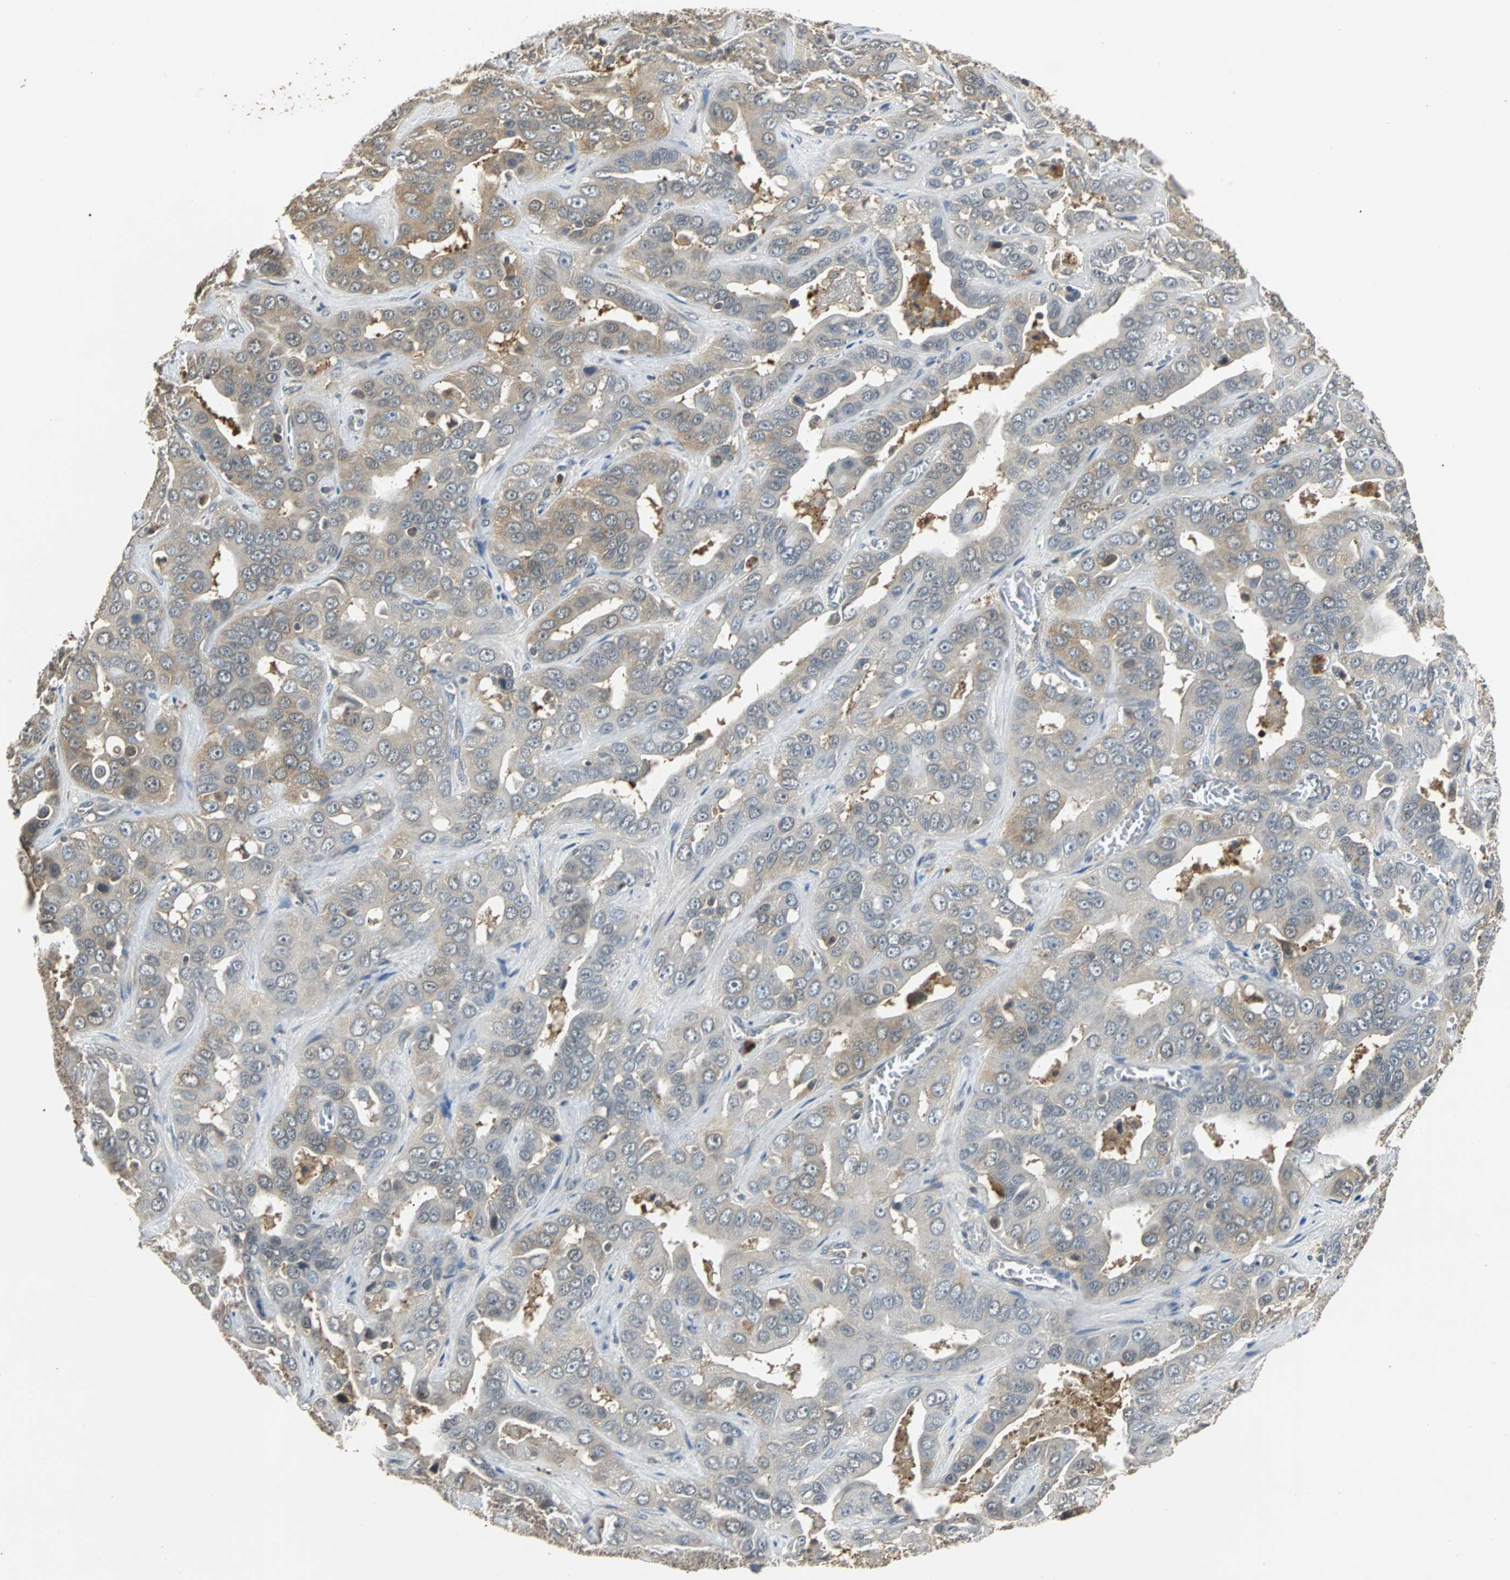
{"staining": {"intensity": "moderate", "quantity": "<25%", "location": "cytoplasmic/membranous"}, "tissue": "liver cancer", "cell_type": "Tumor cells", "image_type": "cancer", "snomed": [{"axis": "morphology", "description": "Cholangiocarcinoma"}, {"axis": "topography", "description": "Liver"}], "caption": "Human liver cancer stained with a brown dye shows moderate cytoplasmic/membranous positive positivity in about <25% of tumor cells.", "gene": "ABHD2", "patient": {"sex": "female", "age": 52}}